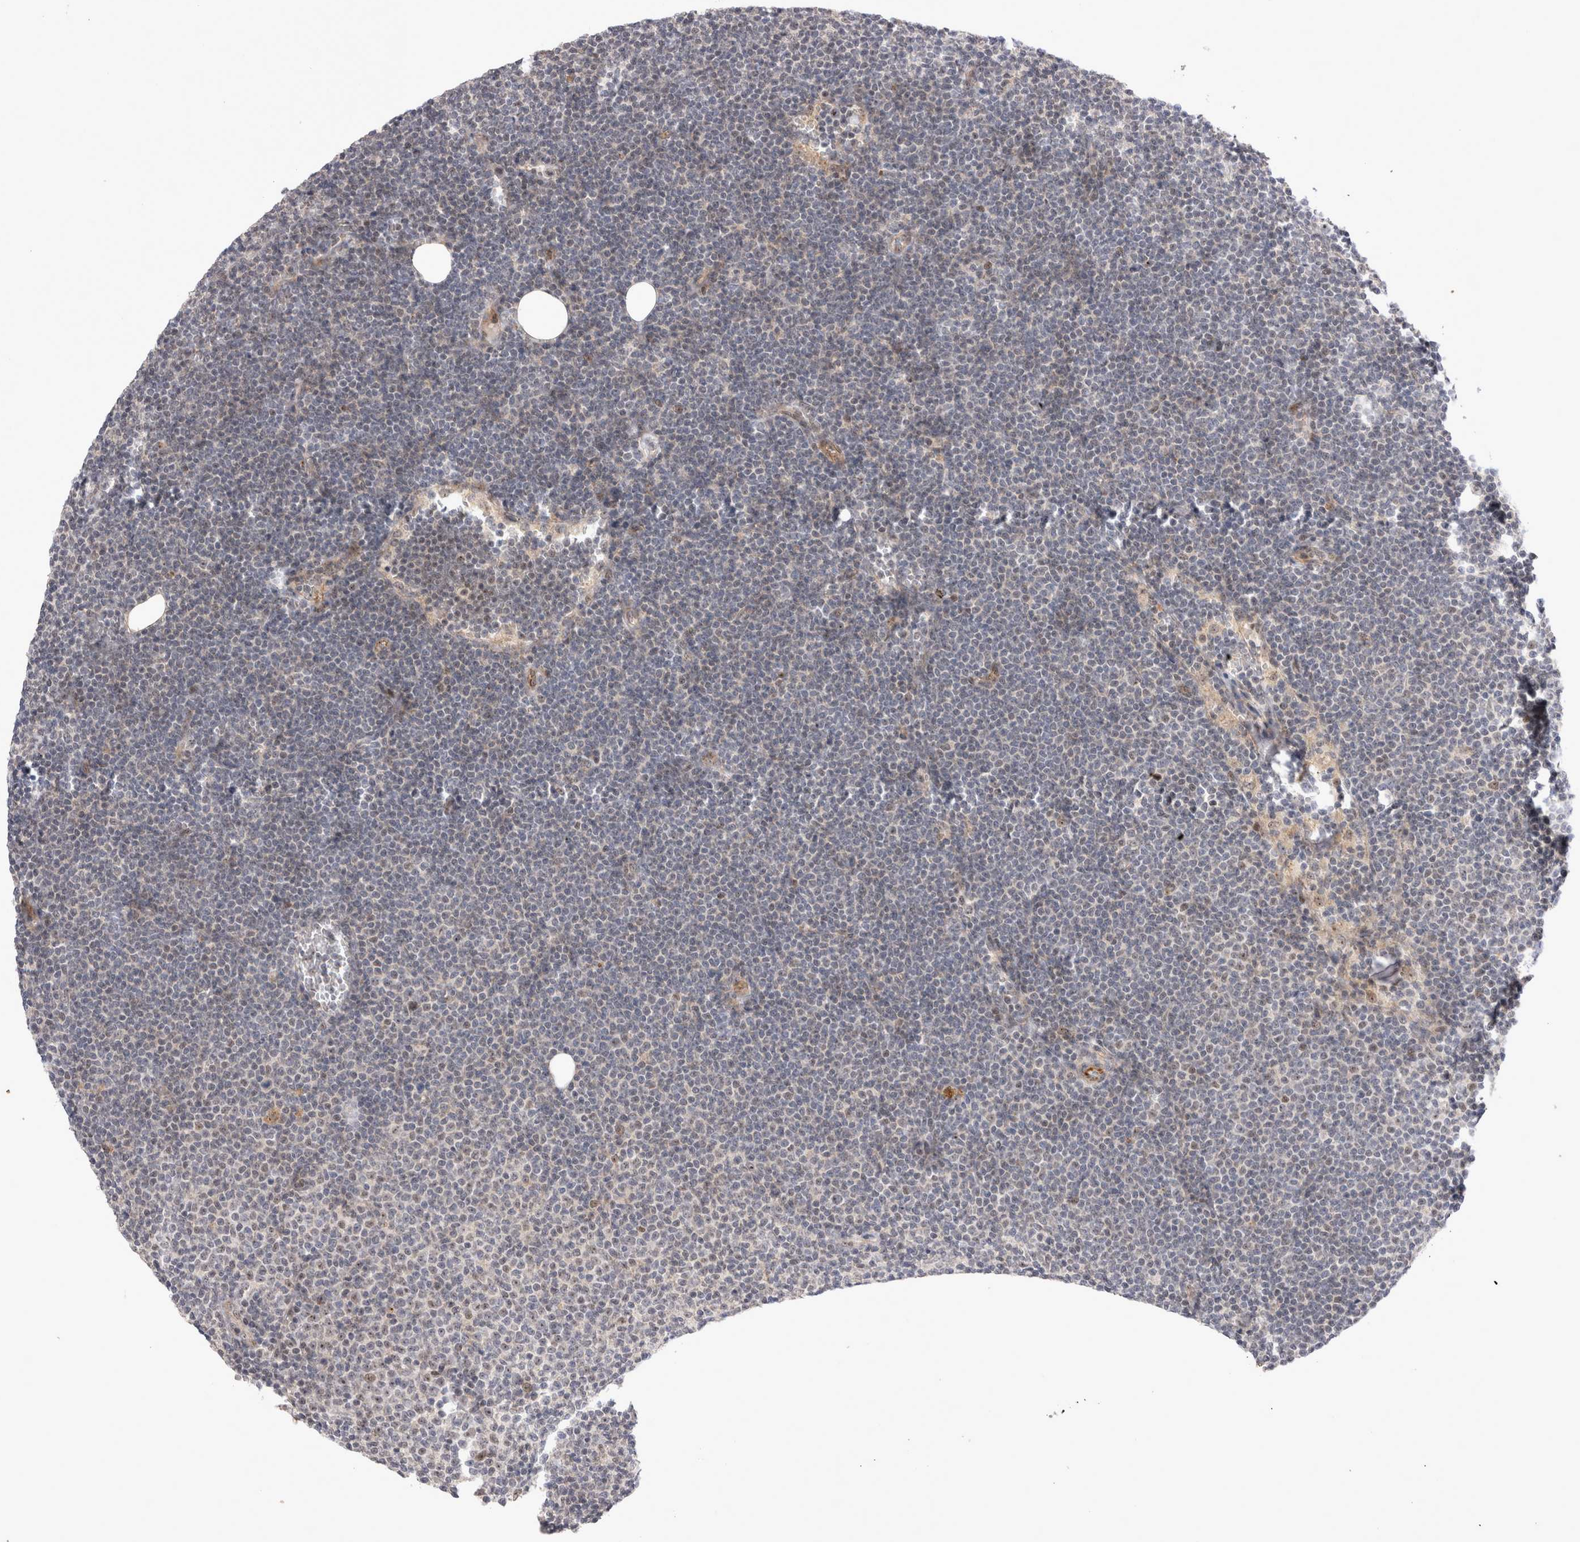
{"staining": {"intensity": "weak", "quantity": "25%-75%", "location": "nuclear"}, "tissue": "lymphoma", "cell_type": "Tumor cells", "image_type": "cancer", "snomed": [{"axis": "morphology", "description": "Malignant lymphoma, non-Hodgkin's type, Low grade"}, {"axis": "topography", "description": "Lymph node"}], "caption": "Low-grade malignant lymphoma, non-Hodgkin's type was stained to show a protein in brown. There is low levels of weak nuclear expression in approximately 25%-75% of tumor cells. (IHC, brightfield microscopy, high magnification).", "gene": "STK11", "patient": {"sex": "female", "age": 53}}